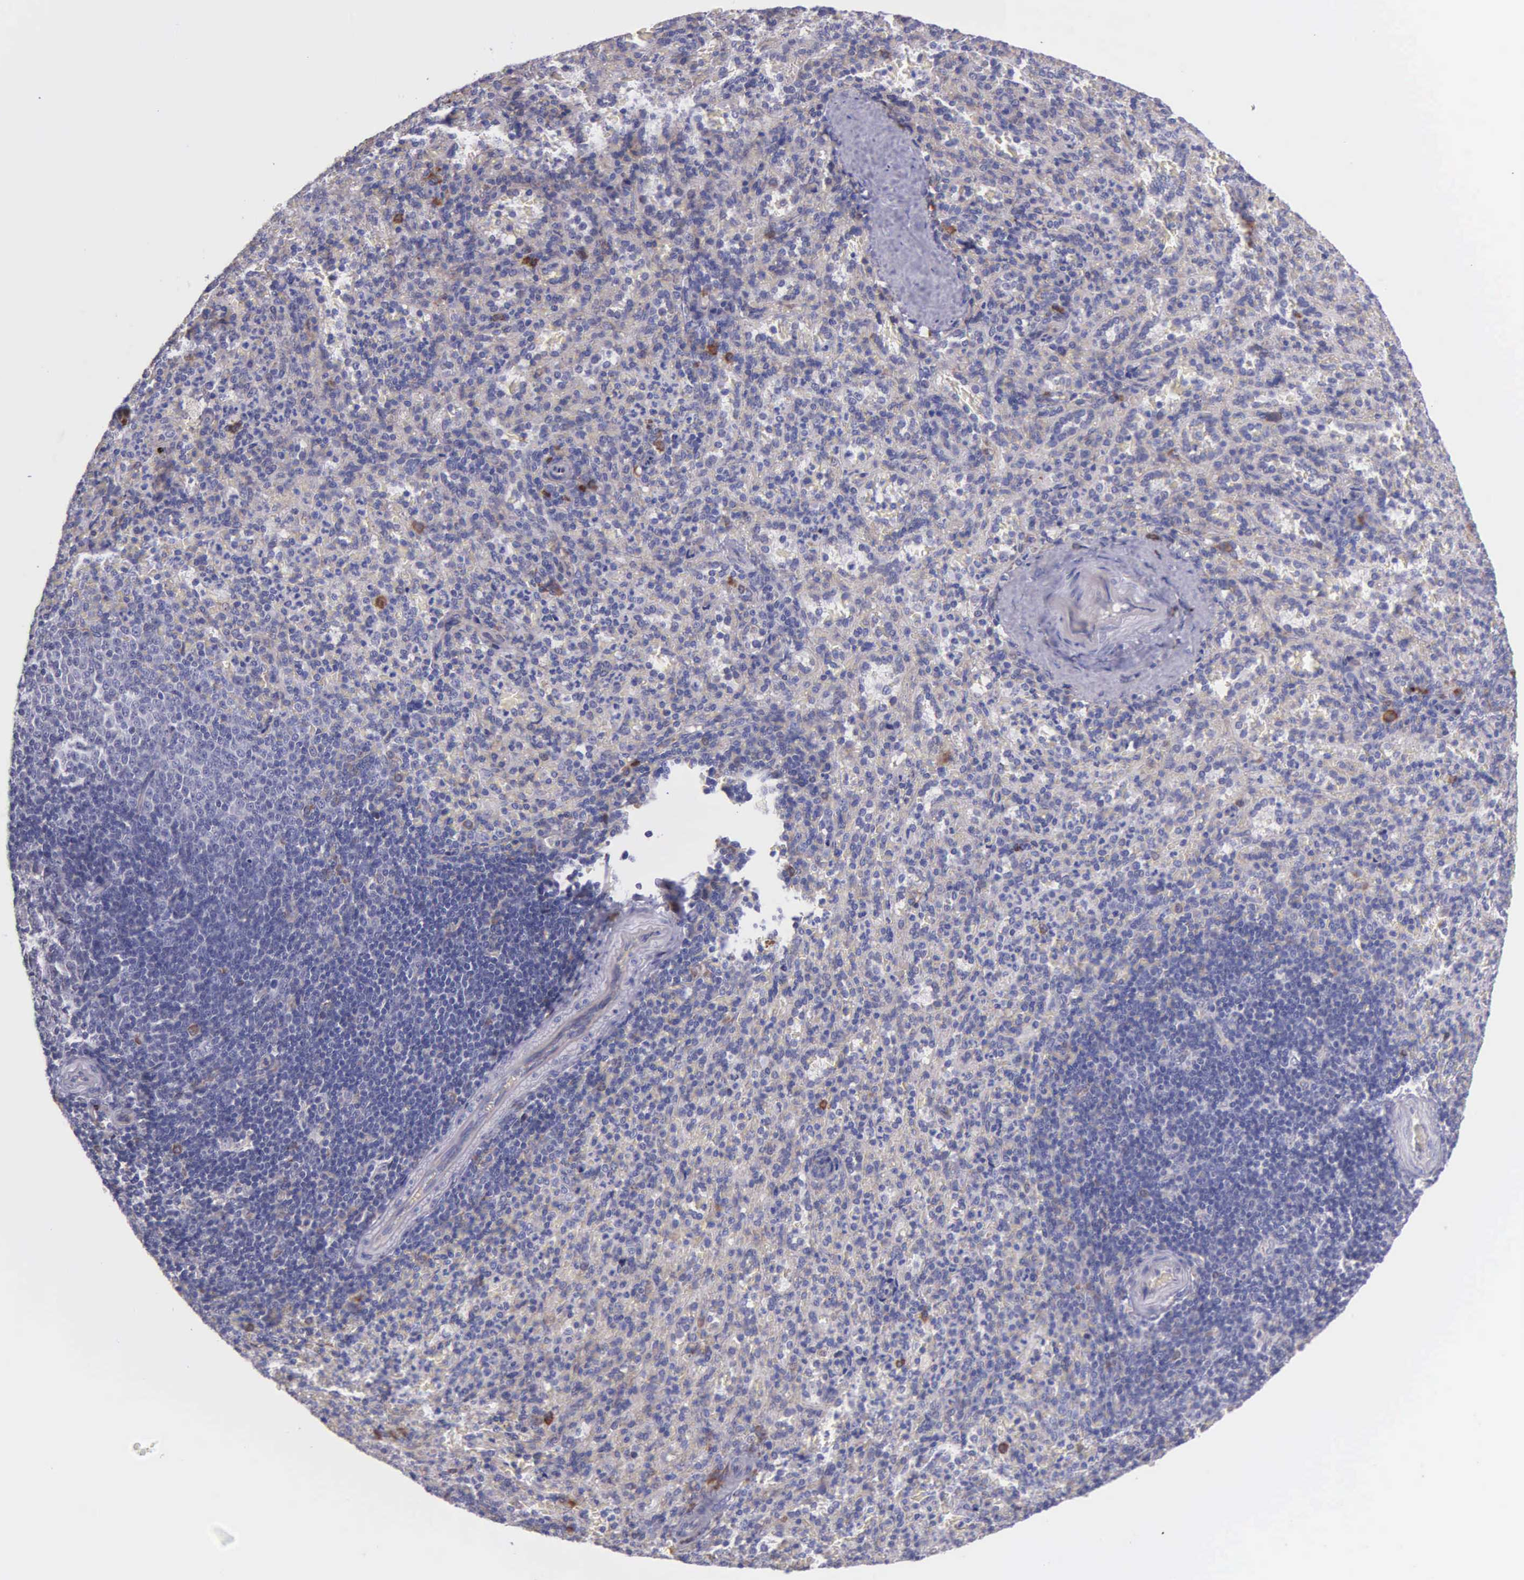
{"staining": {"intensity": "moderate", "quantity": "<25%", "location": "cytoplasmic/membranous"}, "tissue": "spleen", "cell_type": "Cells in red pulp", "image_type": "normal", "snomed": [{"axis": "morphology", "description": "Normal tissue, NOS"}, {"axis": "topography", "description": "Spleen"}], "caption": "There is low levels of moderate cytoplasmic/membranous positivity in cells in red pulp of unremarkable spleen, as demonstrated by immunohistochemical staining (brown color).", "gene": "ZC3H12B", "patient": {"sex": "female", "age": 21}}